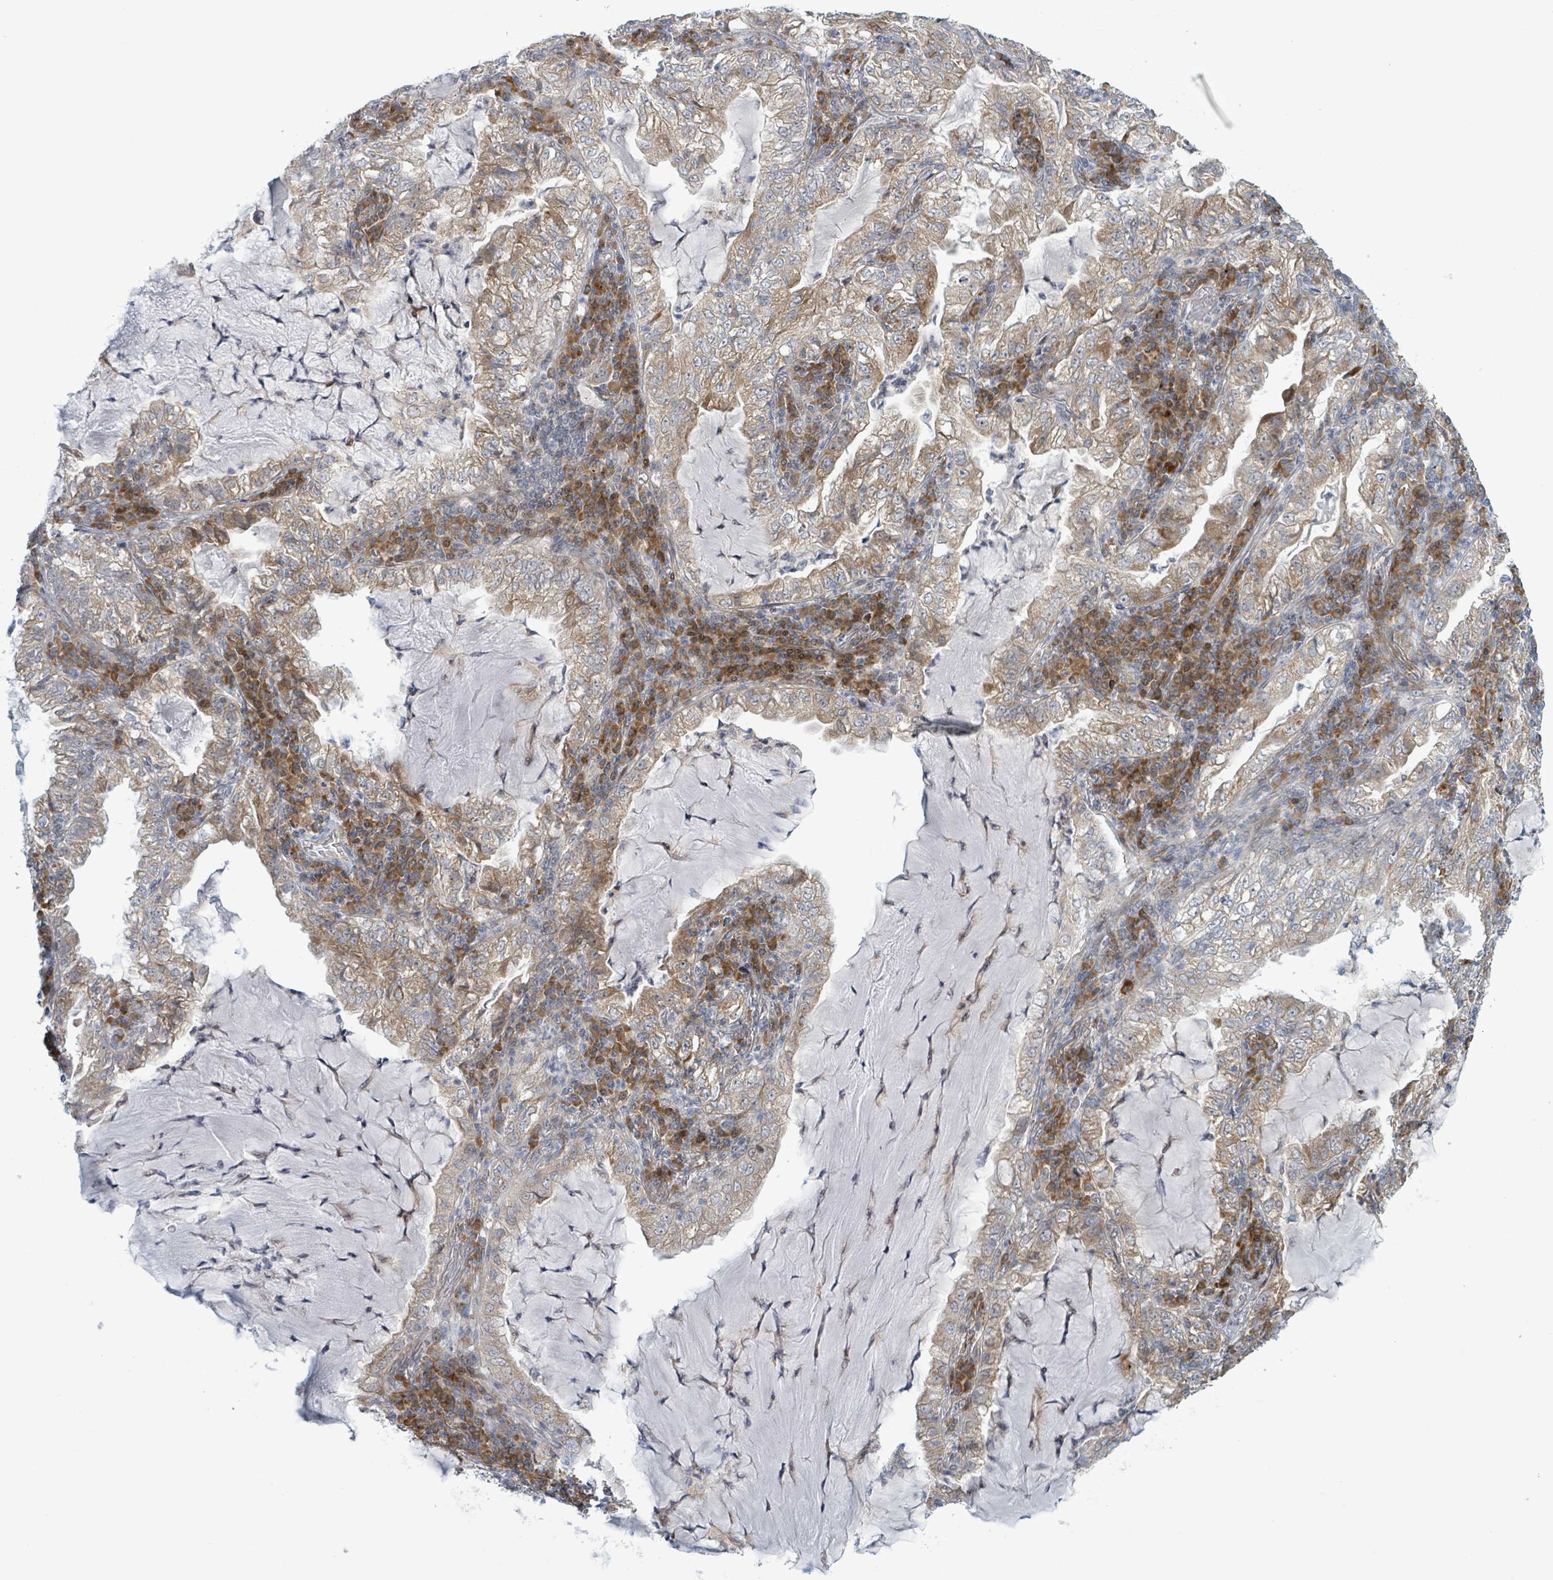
{"staining": {"intensity": "moderate", "quantity": "25%-75%", "location": "cytoplasmic/membranous"}, "tissue": "lung cancer", "cell_type": "Tumor cells", "image_type": "cancer", "snomed": [{"axis": "morphology", "description": "Adenocarcinoma, NOS"}, {"axis": "topography", "description": "Lung"}], "caption": "Moderate cytoplasmic/membranous staining is present in about 25%-75% of tumor cells in lung cancer (adenocarcinoma). (Stains: DAB in brown, nuclei in blue, Microscopy: brightfield microscopy at high magnification).", "gene": "RPL32", "patient": {"sex": "female", "age": 73}}